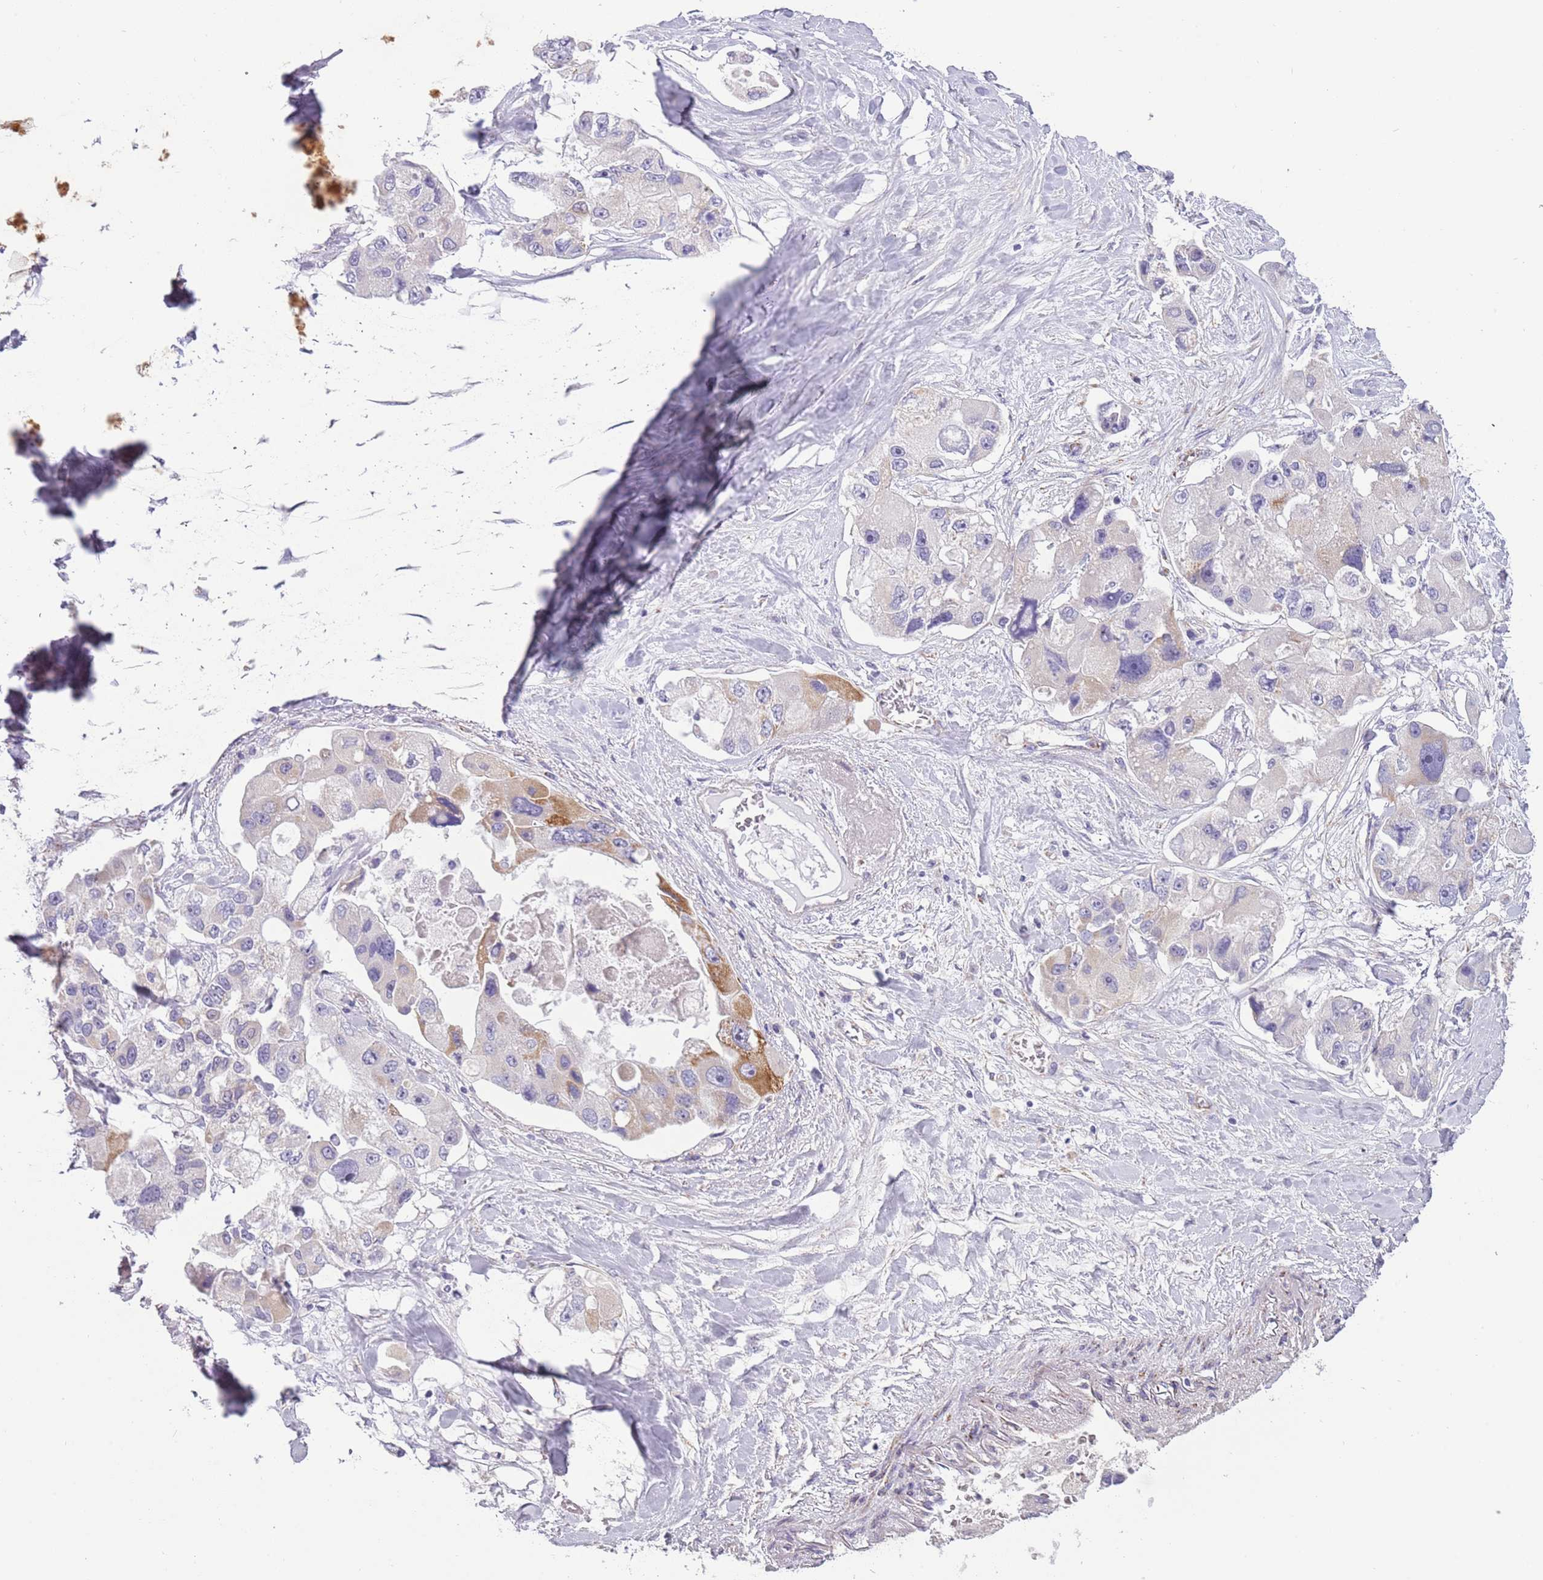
{"staining": {"intensity": "moderate", "quantity": "<25%", "location": "cytoplasmic/membranous"}, "tissue": "lung cancer", "cell_type": "Tumor cells", "image_type": "cancer", "snomed": [{"axis": "morphology", "description": "Adenocarcinoma, NOS"}, {"axis": "topography", "description": "Lung"}], "caption": "Protein expression analysis of lung adenocarcinoma shows moderate cytoplasmic/membranous staining in approximately <25% of tumor cells.", "gene": "RNF222", "patient": {"sex": "female", "age": 54}}